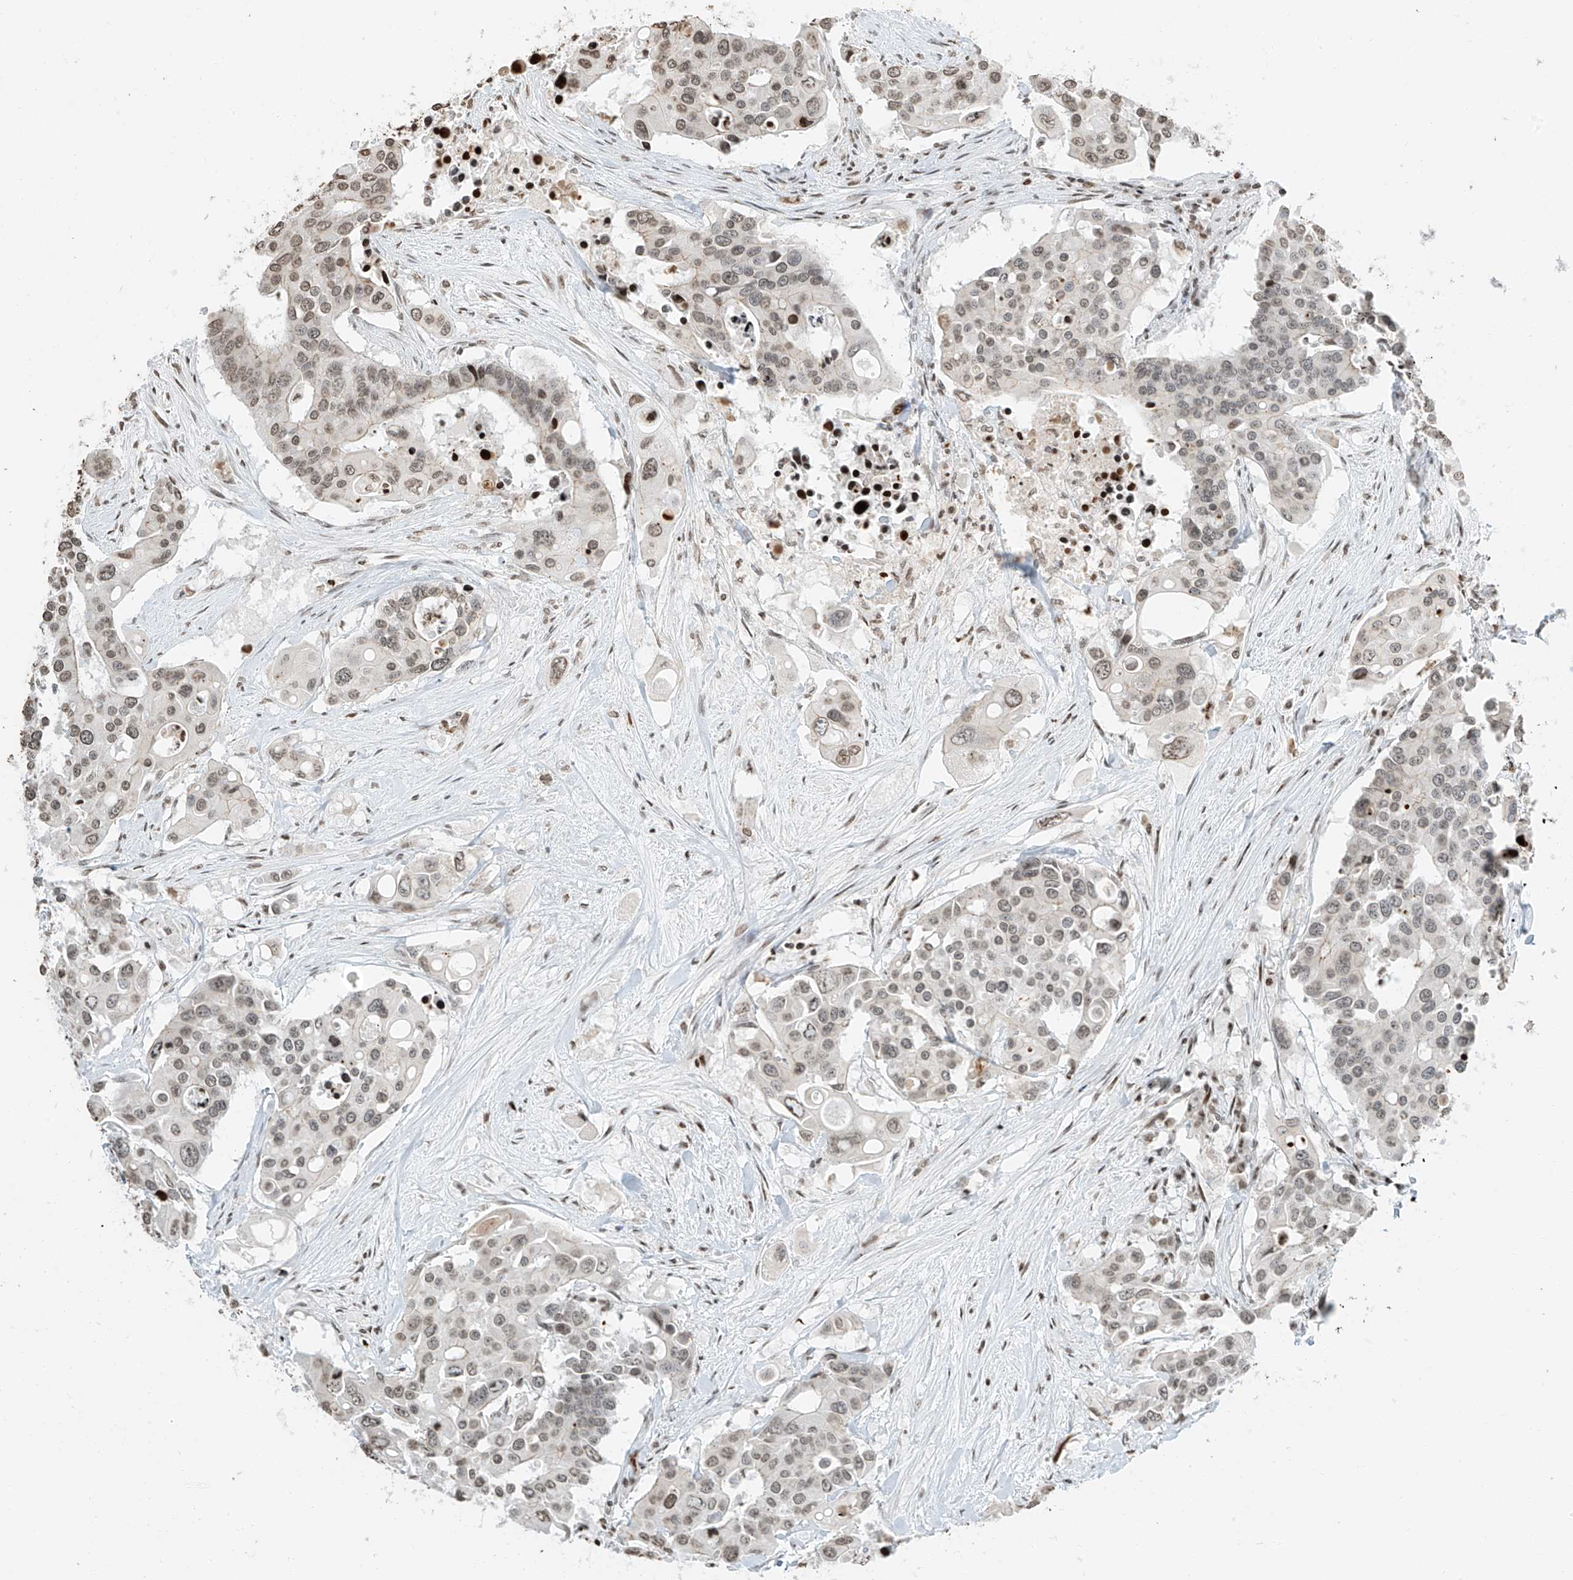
{"staining": {"intensity": "weak", "quantity": ">75%", "location": "nuclear"}, "tissue": "colorectal cancer", "cell_type": "Tumor cells", "image_type": "cancer", "snomed": [{"axis": "morphology", "description": "Adenocarcinoma, NOS"}, {"axis": "topography", "description": "Colon"}], "caption": "A photomicrograph of colorectal cancer (adenocarcinoma) stained for a protein demonstrates weak nuclear brown staining in tumor cells. The staining was performed using DAB, with brown indicating positive protein expression. Nuclei are stained blue with hematoxylin.", "gene": "C17orf58", "patient": {"sex": "male", "age": 77}}